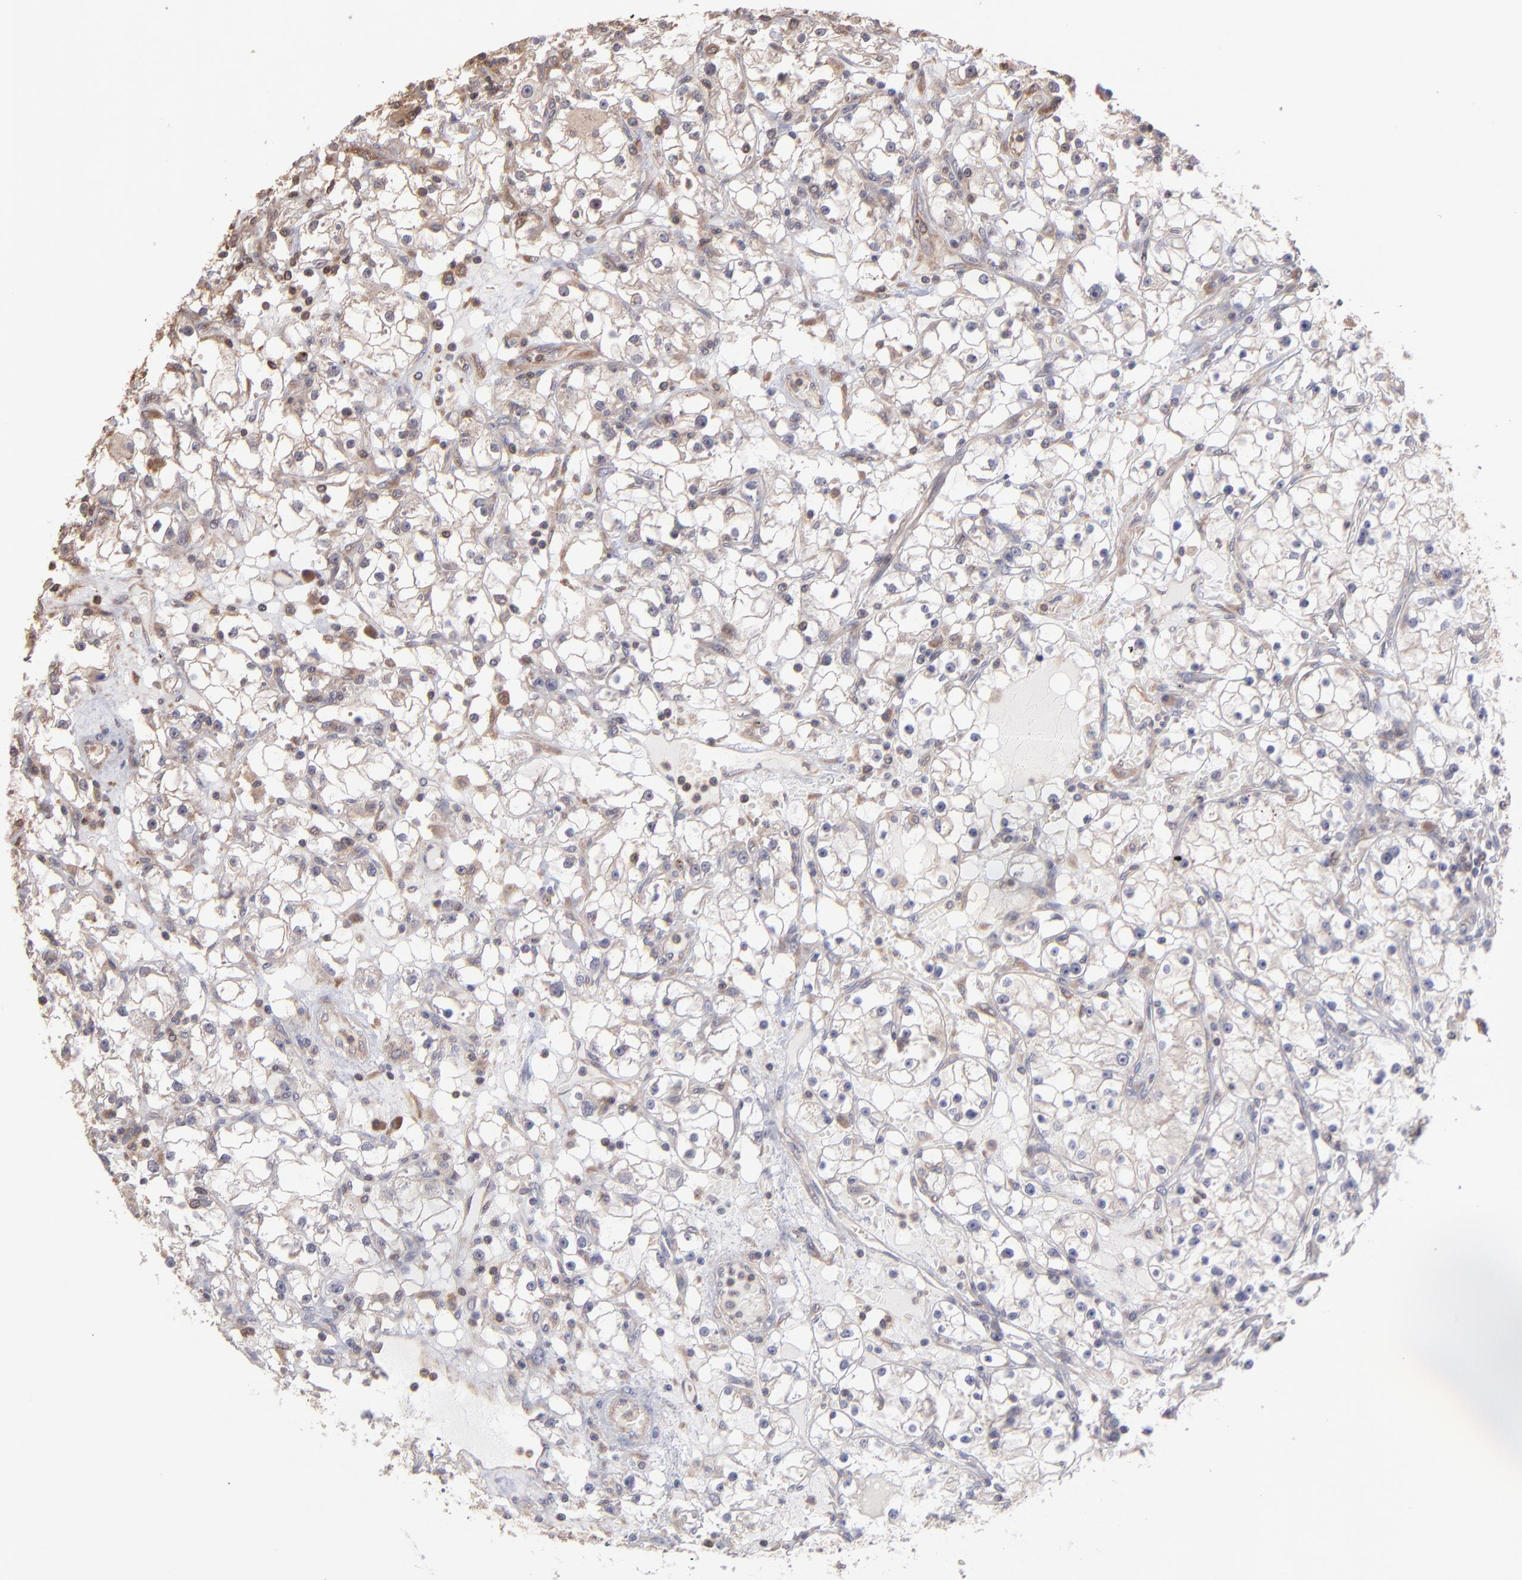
{"staining": {"intensity": "weak", "quantity": "<25%", "location": "cytoplasmic/membranous"}, "tissue": "renal cancer", "cell_type": "Tumor cells", "image_type": "cancer", "snomed": [{"axis": "morphology", "description": "Adenocarcinoma, NOS"}, {"axis": "topography", "description": "Kidney"}], "caption": "IHC image of human renal adenocarcinoma stained for a protein (brown), which exhibits no staining in tumor cells.", "gene": "MAP2K2", "patient": {"sex": "male", "age": 56}}